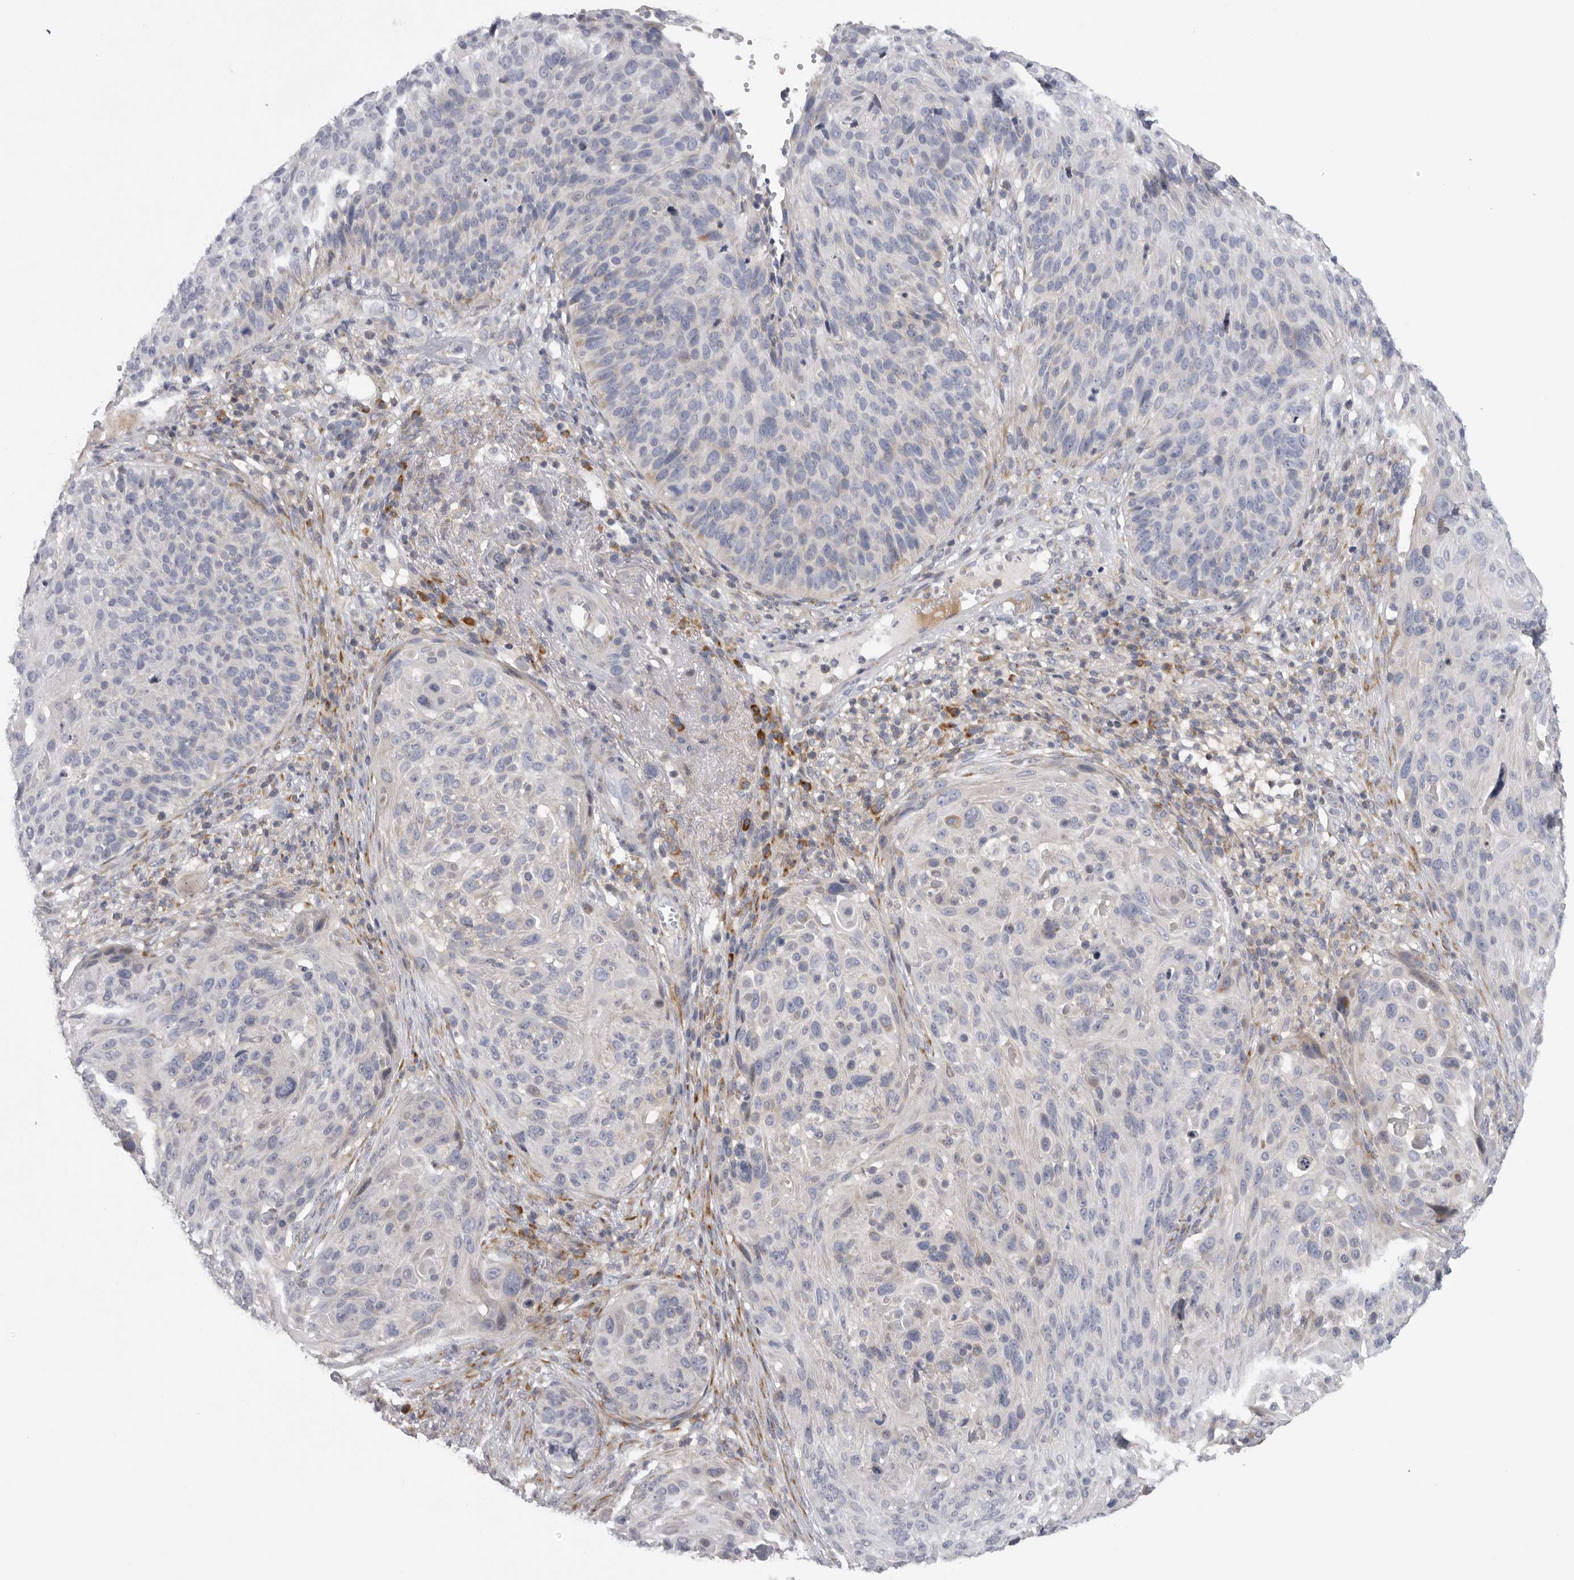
{"staining": {"intensity": "negative", "quantity": "none", "location": "none"}, "tissue": "cervical cancer", "cell_type": "Tumor cells", "image_type": "cancer", "snomed": [{"axis": "morphology", "description": "Squamous cell carcinoma, NOS"}, {"axis": "topography", "description": "Cervix"}], "caption": "DAB immunohistochemical staining of cervical squamous cell carcinoma reveals no significant expression in tumor cells. Brightfield microscopy of IHC stained with DAB (3,3'-diaminobenzidine) (brown) and hematoxylin (blue), captured at high magnification.", "gene": "USP24", "patient": {"sex": "female", "age": 74}}